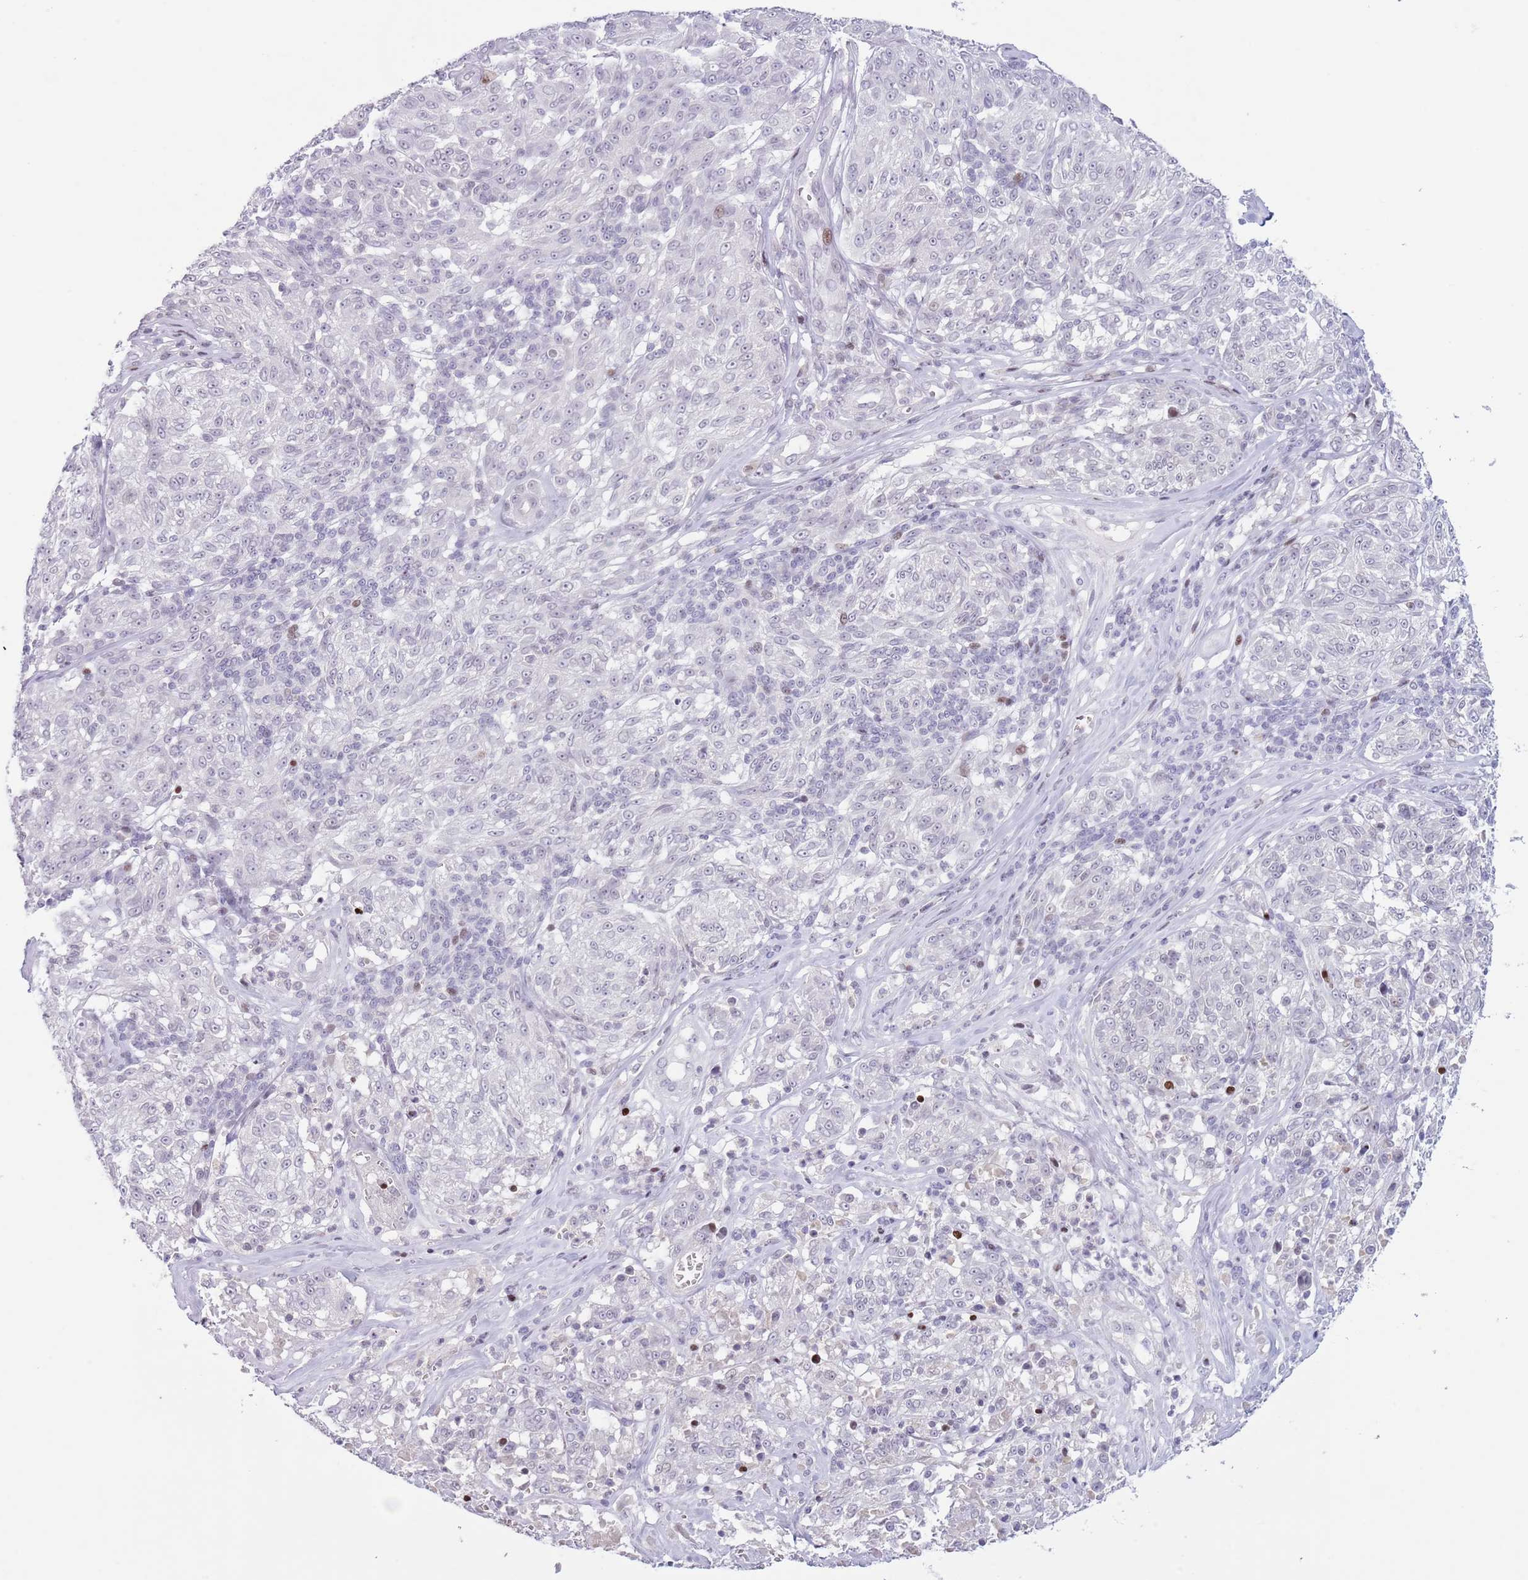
{"staining": {"intensity": "negative", "quantity": "none", "location": "none"}, "tissue": "melanoma", "cell_type": "Tumor cells", "image_type": "cancer", "snomed": [{"axis": "morphology", "description": "Malignant melanoma, NOS"}, {"axis": "topography", "description": "Skin"}], "caption": "Immunohistochemistry of melanoma displays no positivity in tumor cells. (IHC, brightfield microscopy, high magnification).", "gene": "MFSD10", "patient": {"sex": "female", "age": 63}}